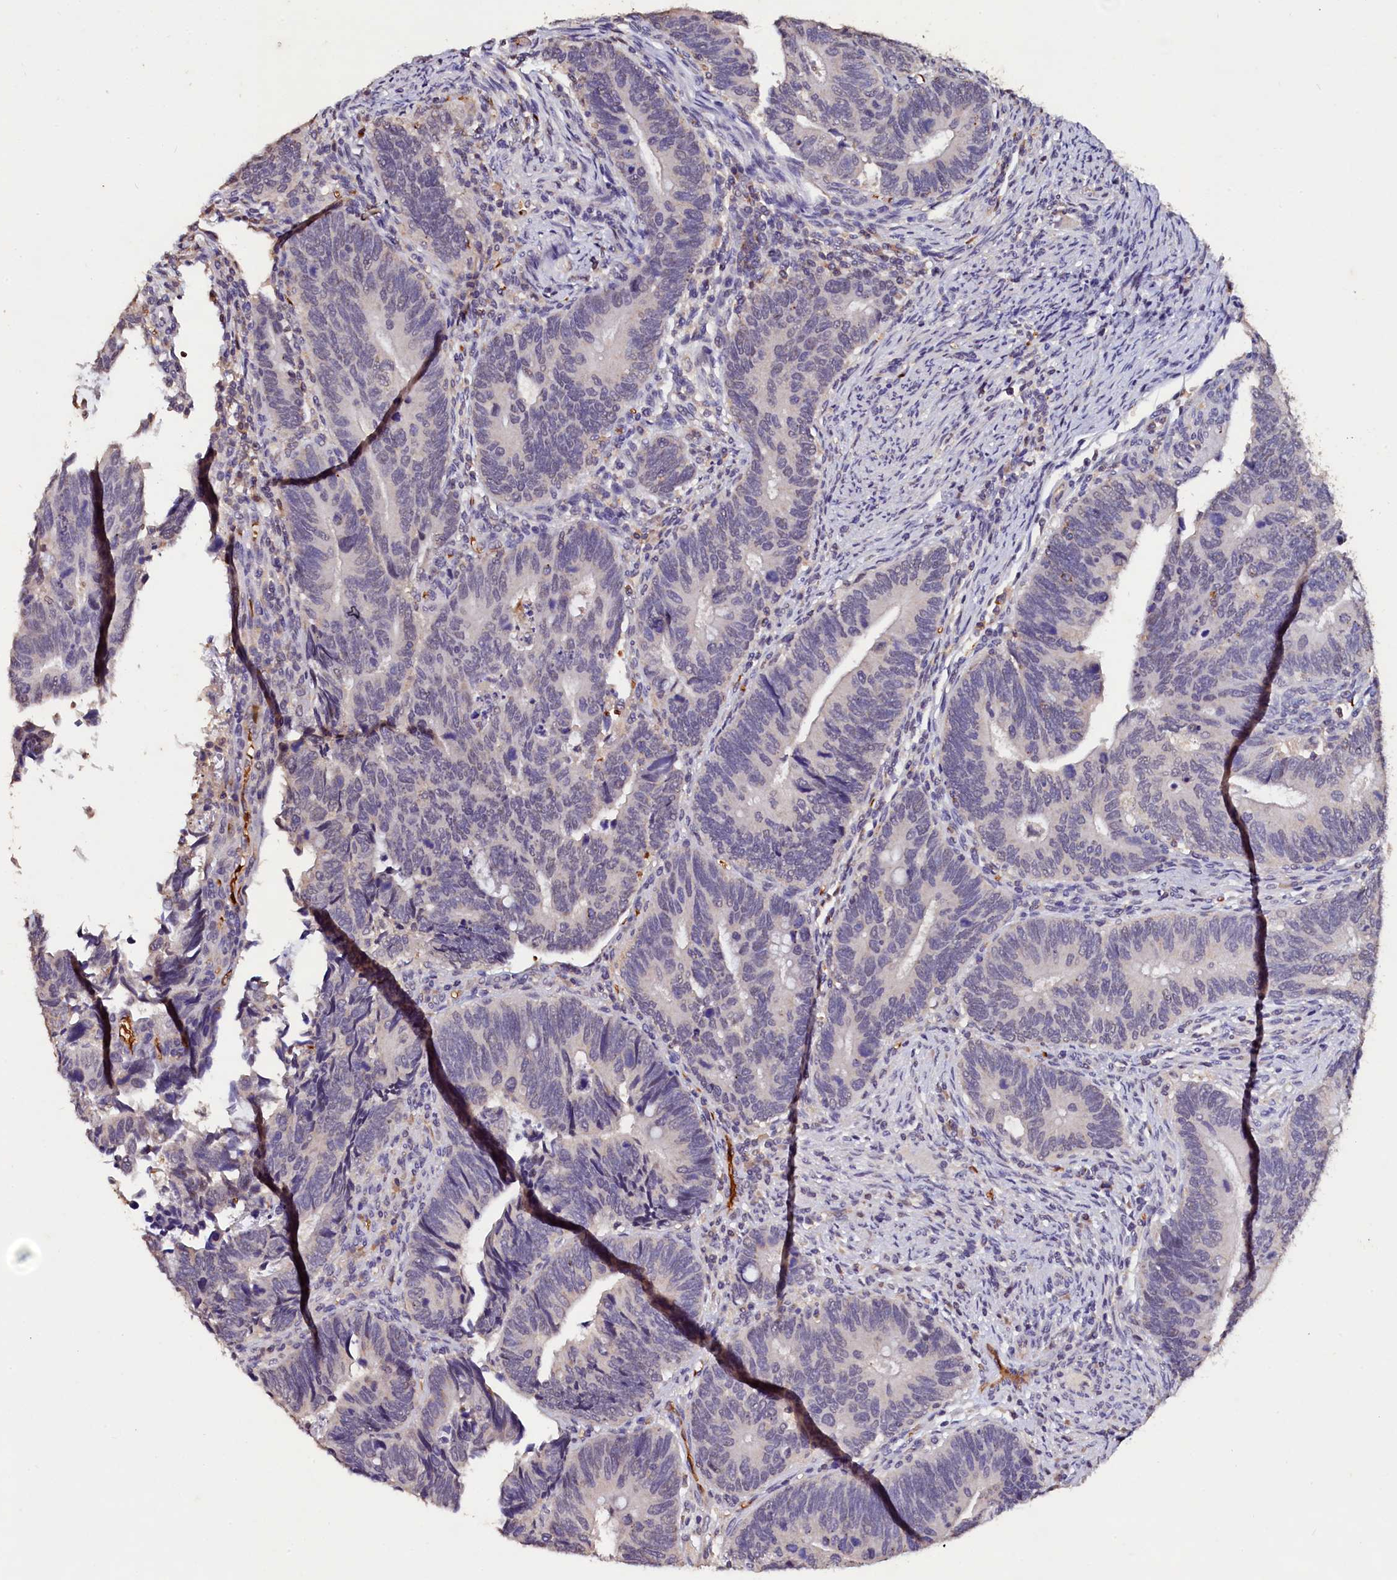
{"staining": {"intensity": "negative", "quantity": "none", "location": "none"}, "tissue": "colorectal cancer", "cell_type": "Tumor cells", "image_type": "cancer", "snomed": [{"axis": "morphology", "description": "Adenocarcinoma, NOS"}, {"axis": "topography", "description": "Colon"}], "caption": "Protein analysis of adenocarcinoma (colorectal) shows no significant staining in tumor cells.", "gene": "CSTPP1", "patient": {"sex": "male", "age": 87}}